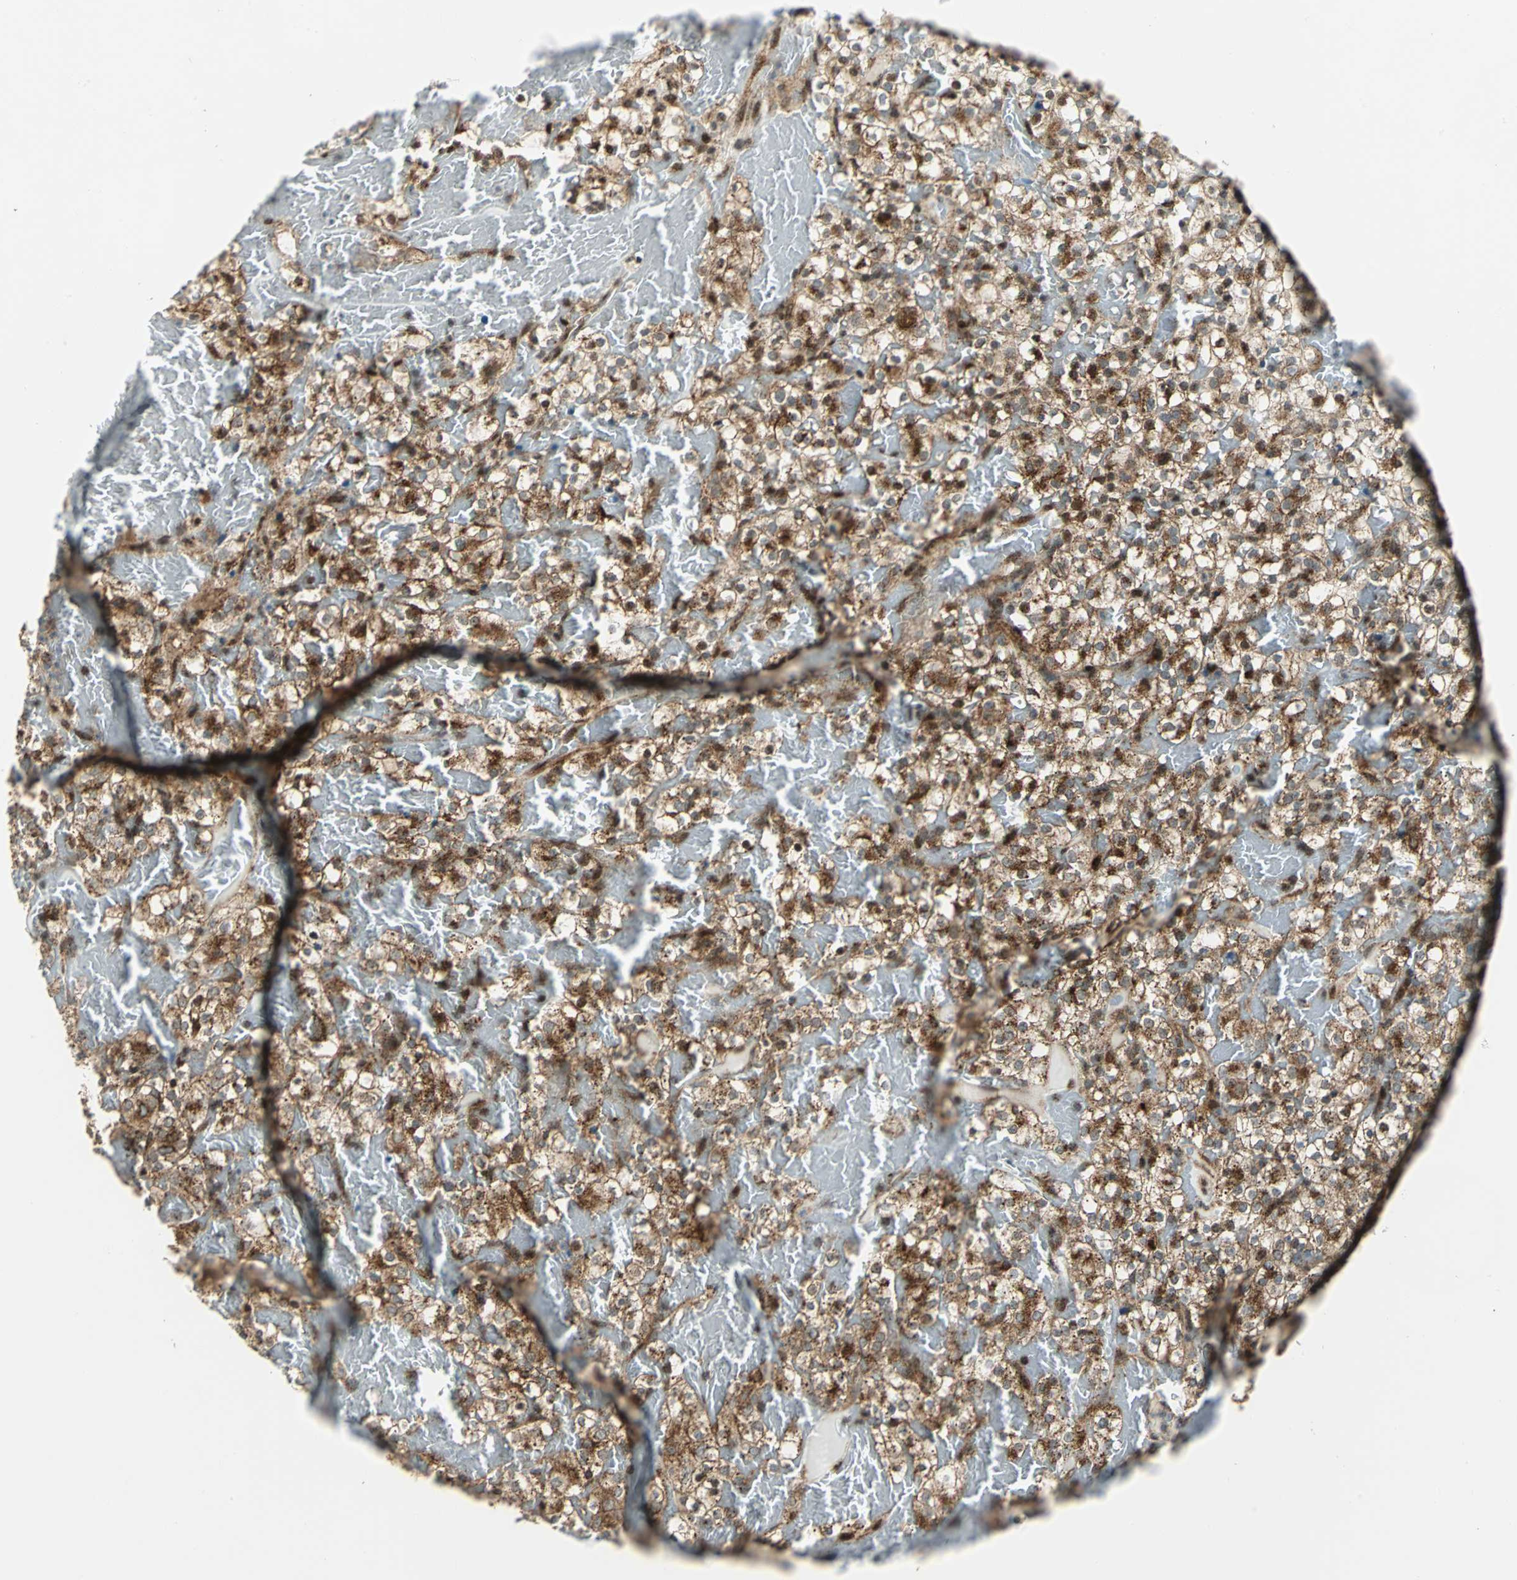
{"staining": {"intensity": "moderate", "quantity": ">75%", "location": "cytoplasmic/membranous,nuclear"}, "tissue": "renal cancer", "cell_type": "Tumor cells", "image_type": "cancer", "snomed": [{"axis": "morphology", "description": "Normal tissue, NOS"}, {"axis": "morphology", "description": "Adenocarcinoma, NOS"}, {"axis": "topography", "description": "Kidney"}], "caption": "A medium amount of moderate cytoplasmic/membranous and nuclear positivity is seen in about >75% of tumor cells in renal cancer (adenocarcinoma) tissue.", "gene": "ATP6V1A", "patient": {"sex": "female", "age": 72}}